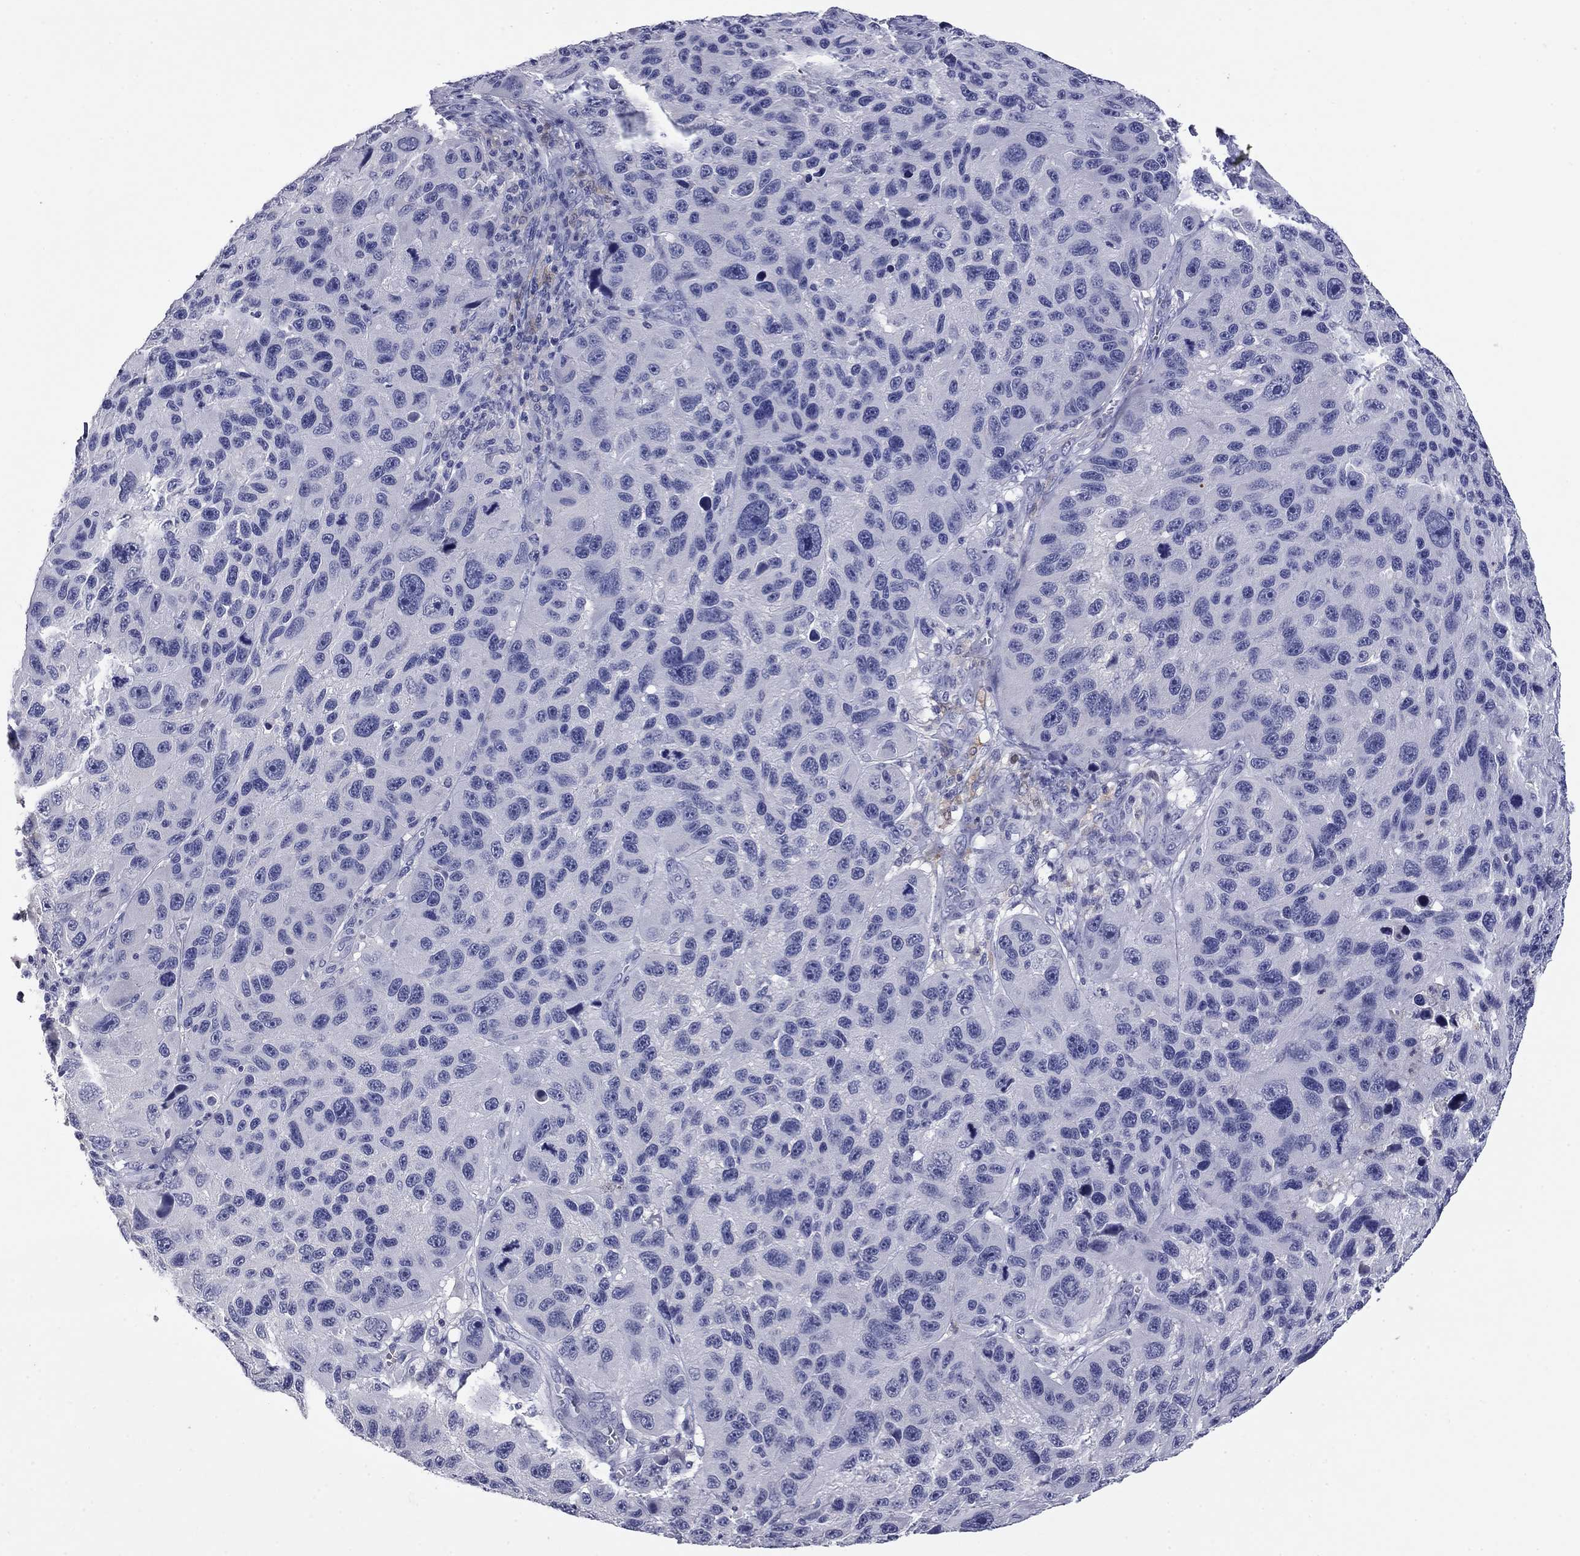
{"staining": {"intensity": "negative", "quantity": "none", "location": "none"}, "tissue": "melanoma", "cell_type": "Tumor cells", "image_type": "cancer", "snomed": [{"axis": "morphology", "description": "Malignant melanoma, NOS"}, {"axis": "topography", "description": "Skin"}], "caption": "Tumor cells show no significant protein expression in melanoma. Nuclei are stained in blue.", "gene": "CFAP119", "patient": {"sex": "male", "age": 53}}